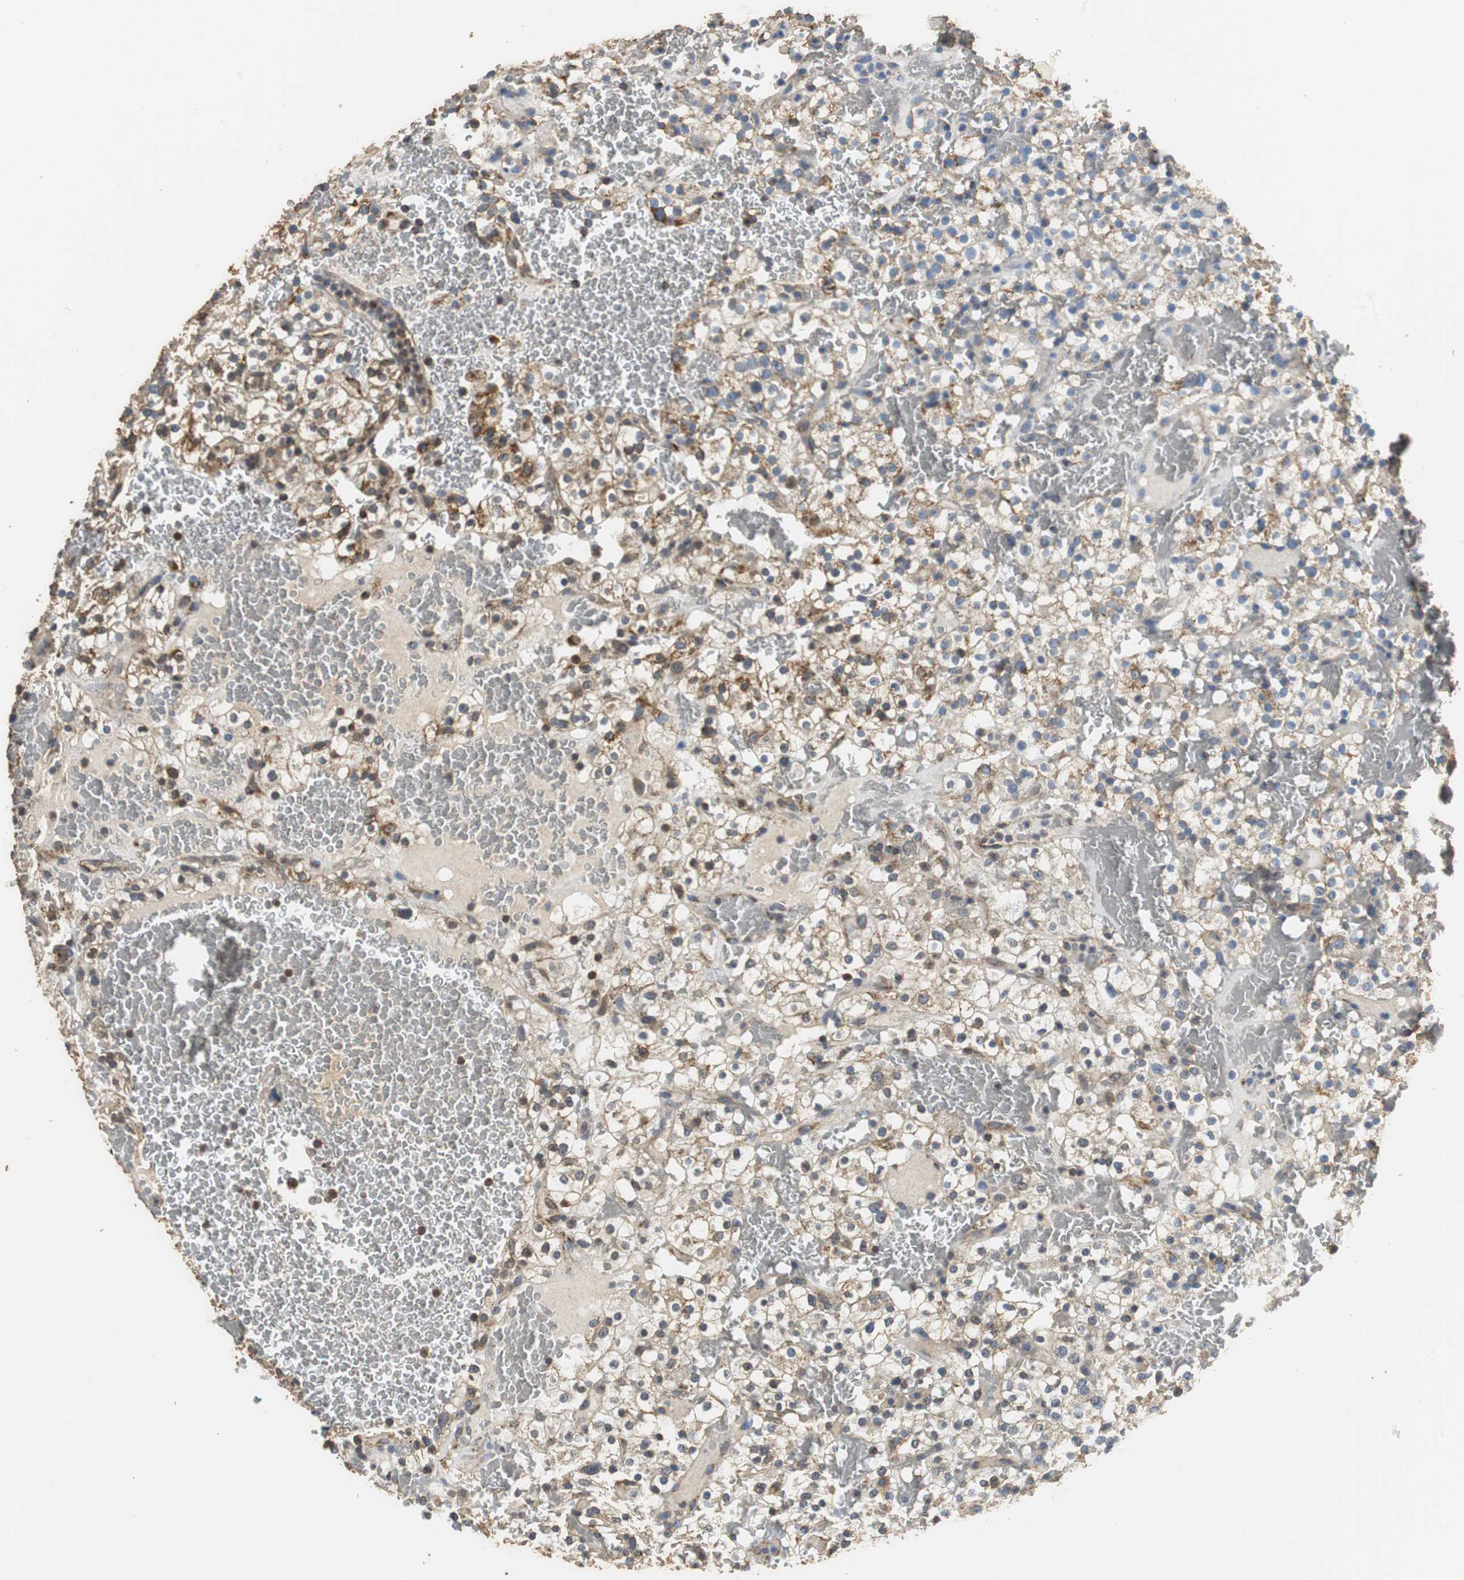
{"staining": {"intensity": "weak", "quantity": "25%-75%", "location": "cytoplasmic/membranous"}, "tissue": "renal cancer", "cell_type": "Tumor cells", "image_type": "cancer", "snomed": [{"axis": "morphology", "description": "Normal tissue, NOS"}, {"axis": "morphology", "description": "Adenocarcinoma, NOS"}, {"axis": "topography", "description": "Kidney"}], "caption": "Immunohistochemistry image of renal cancer stained for a protein (brown), which exhibits low levels of weak cytoplasmic/membranous positivity in approximately 25%-75% of tumor cells.", "gene": "NNT", "patient": {"sex": "female", "age": 72}}